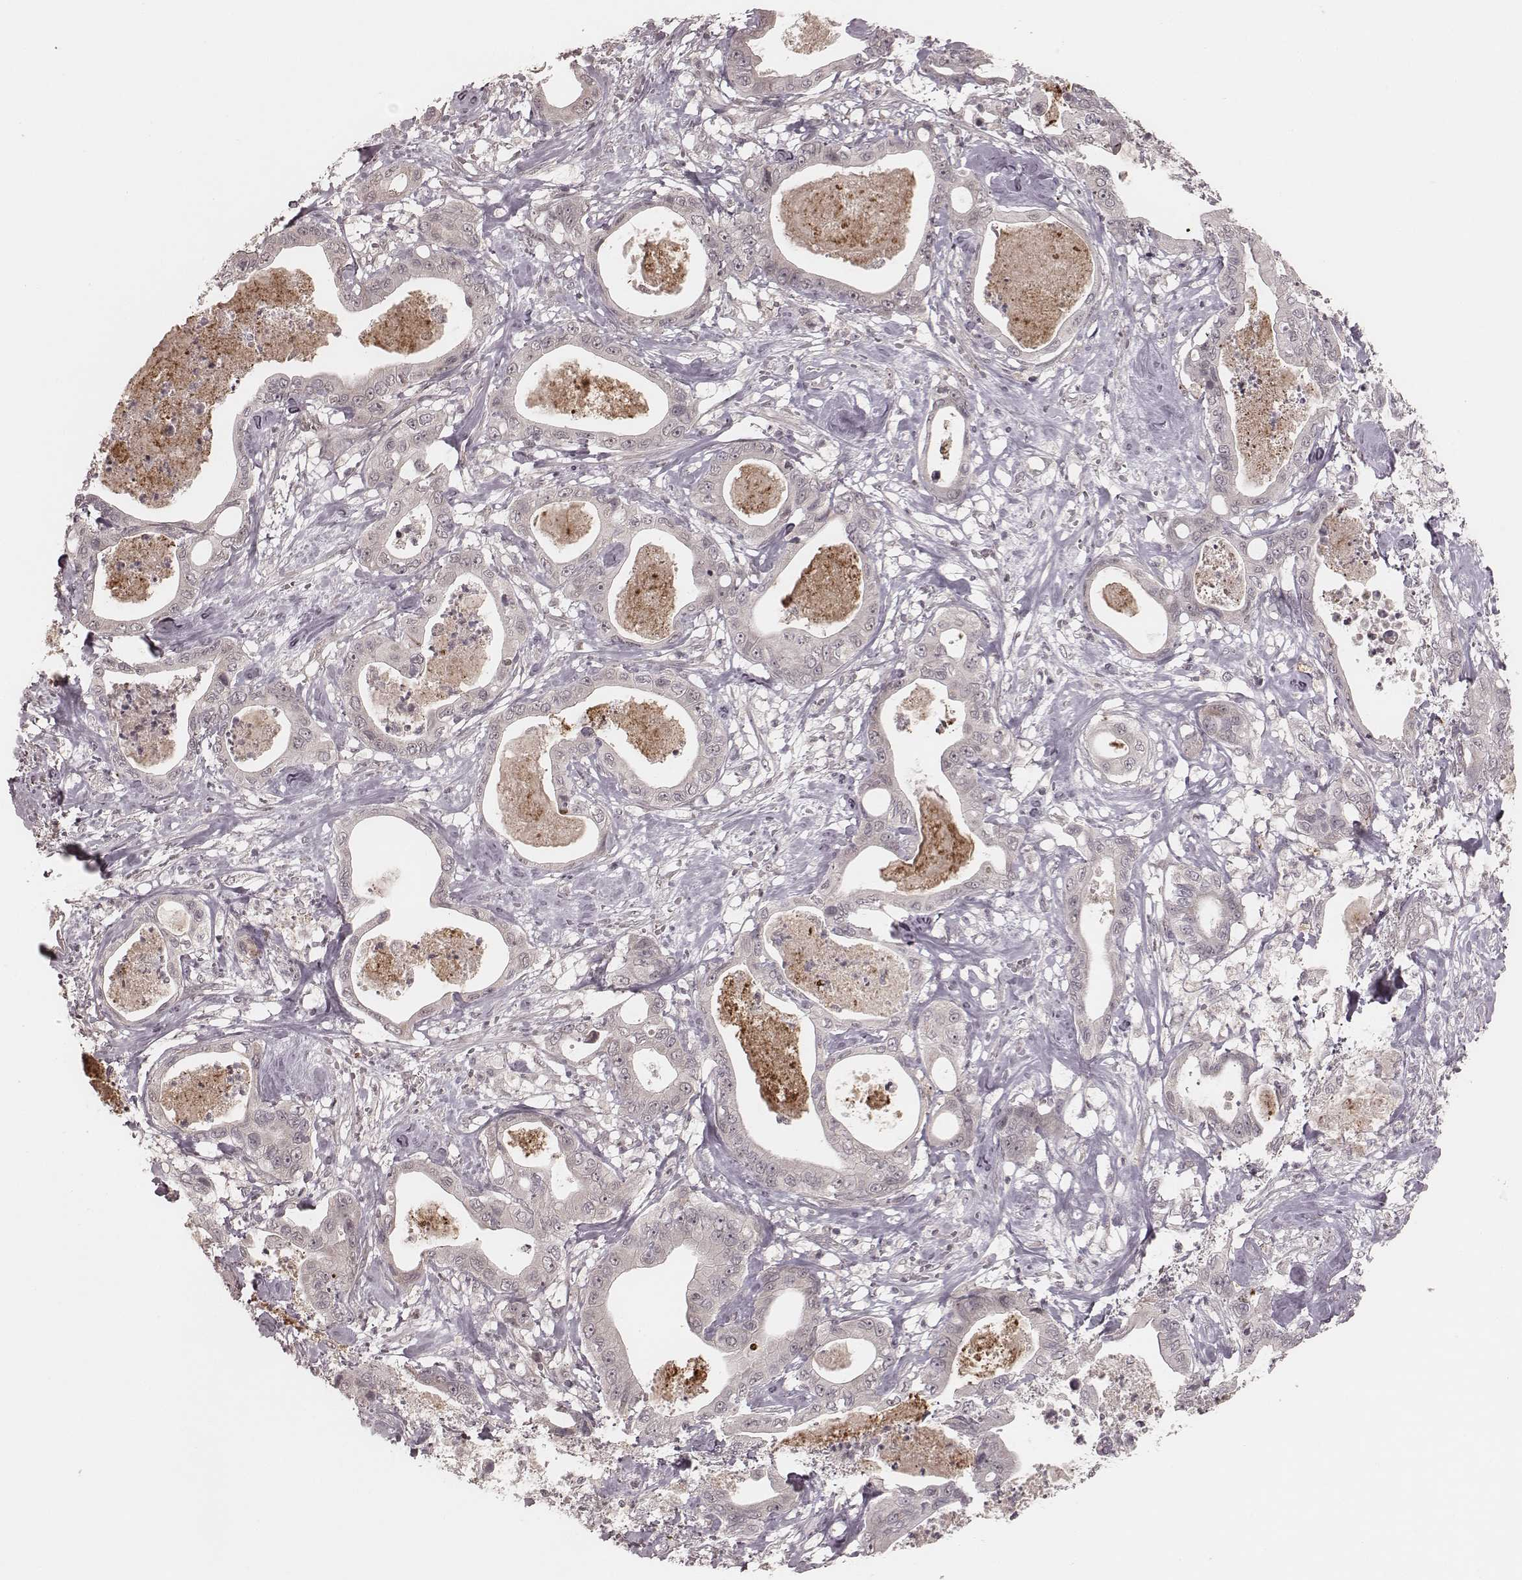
{"staining": {"intensity": "negative", "quantity": "none", "location": "none"}, "tissue": "pancreatic cancer", "cell_type": "Tumor cells", "image_type": "cancer", "snomed": [{"axis": "morphology", "description": "Adenocarcinoma, NOS"}, {"axis": "topography", "description": "Pancreas"}], "caption": "Immunohistochemical staining of pancreatic adenocarcinoma exhibits no significant staining in tumor cells.", "gene": "IL5", "patient": {"sex": "male", "age": 71}}